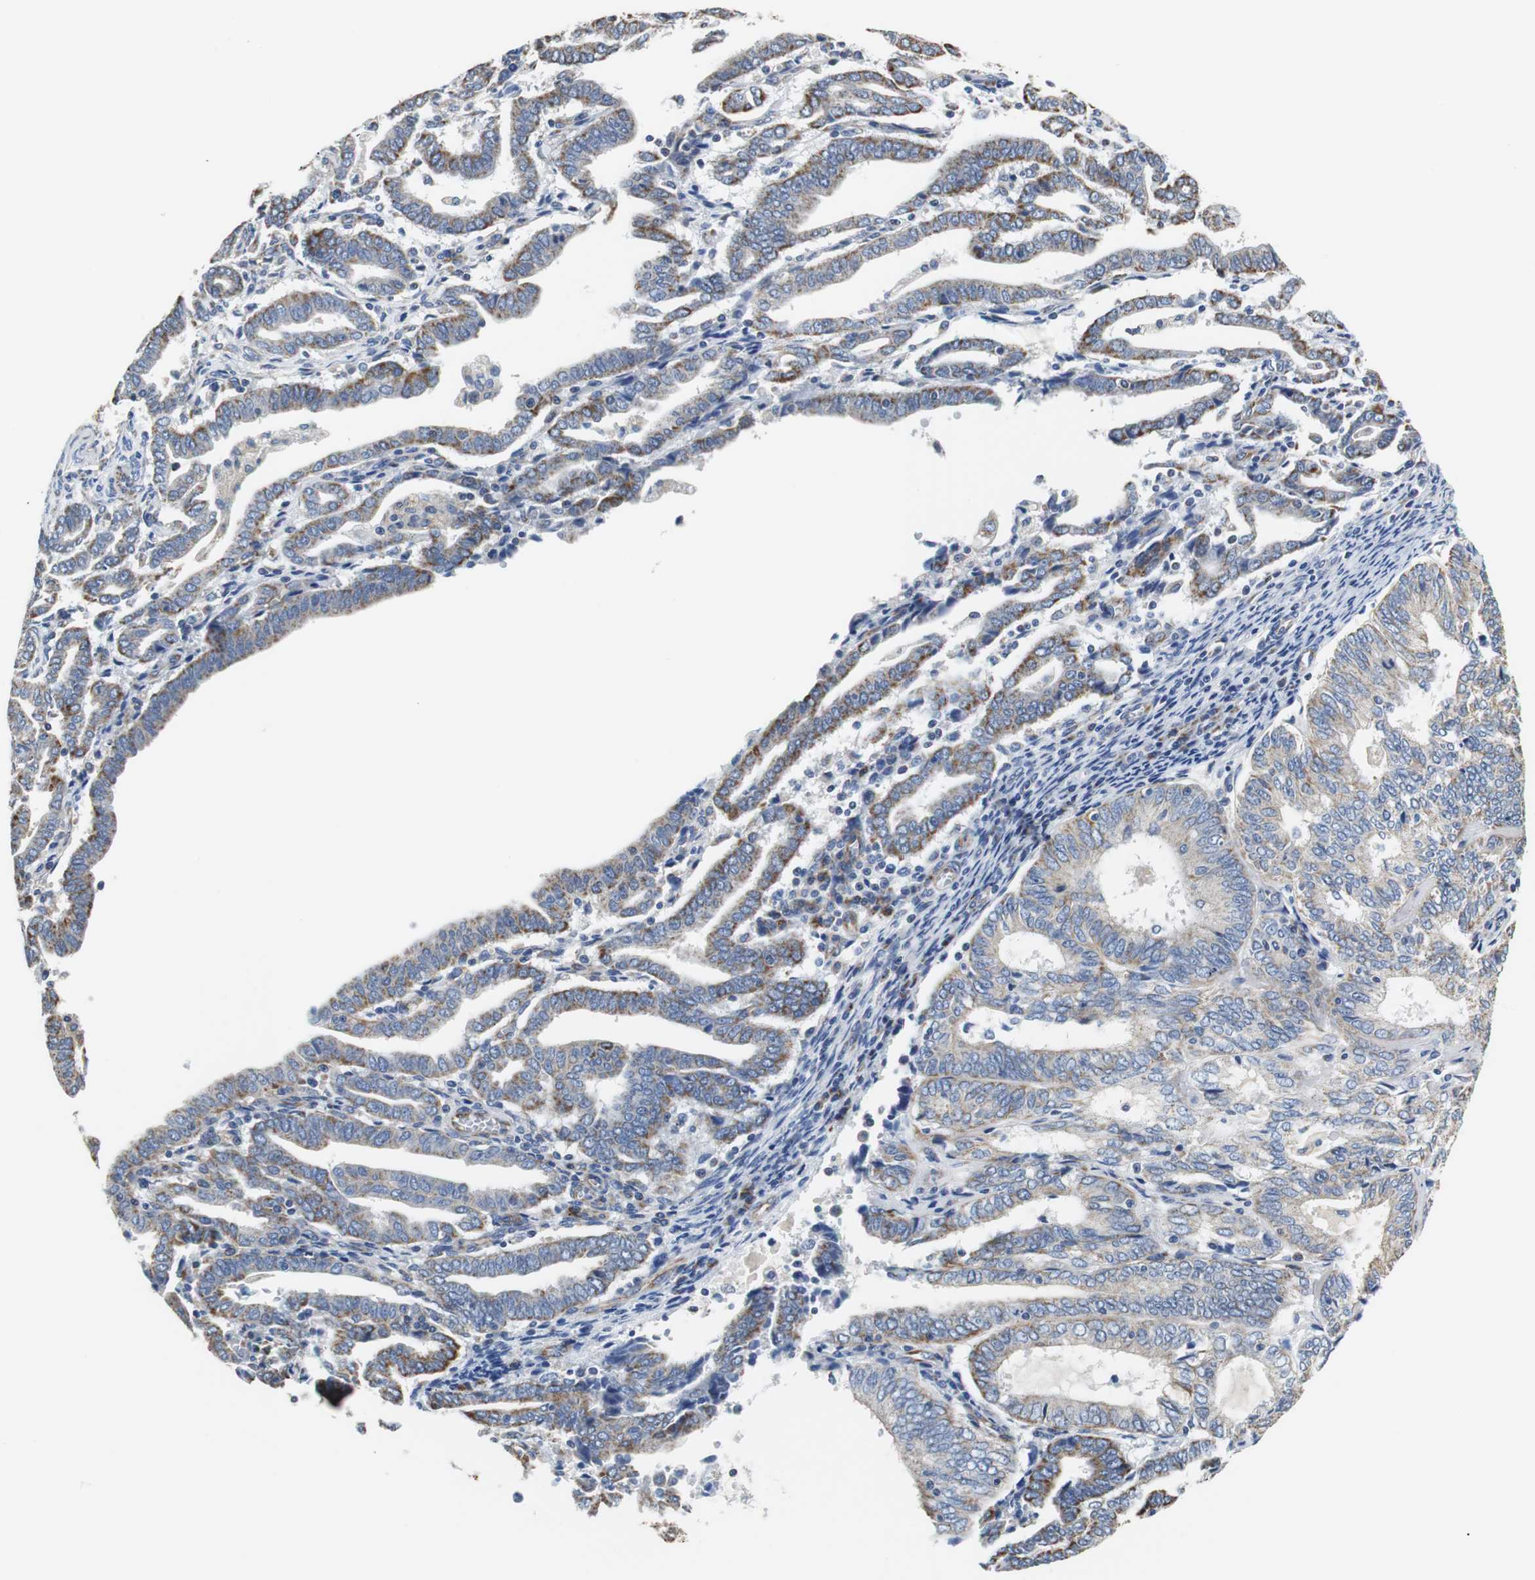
{"staining": {"intensity": "moderate", "quantity": ">75%", "location": "cytoplasmic/membranous"}, "tissue": "endometrial cancer", "cell_type": "Tumor cells", "image_type": "cancer", "snomed": [{"axis": "morphology", "description": "Adenocarcinoma, NOS"}, {"axis": "topography", "description": "Uterus"}], "caption": "Adenocarcinoma (endometrial) stained with immunohistochemistry reveals moderate cytoplasmic/membranous positivity in approximately >75% of tumor cells. The staining is performed using DAB brown chromogen to label protein expression. The nuclei are counter-stained blue using hematoxylin.", "gene": "PCK1", "patient": {"sex": "female", "age": 83}}